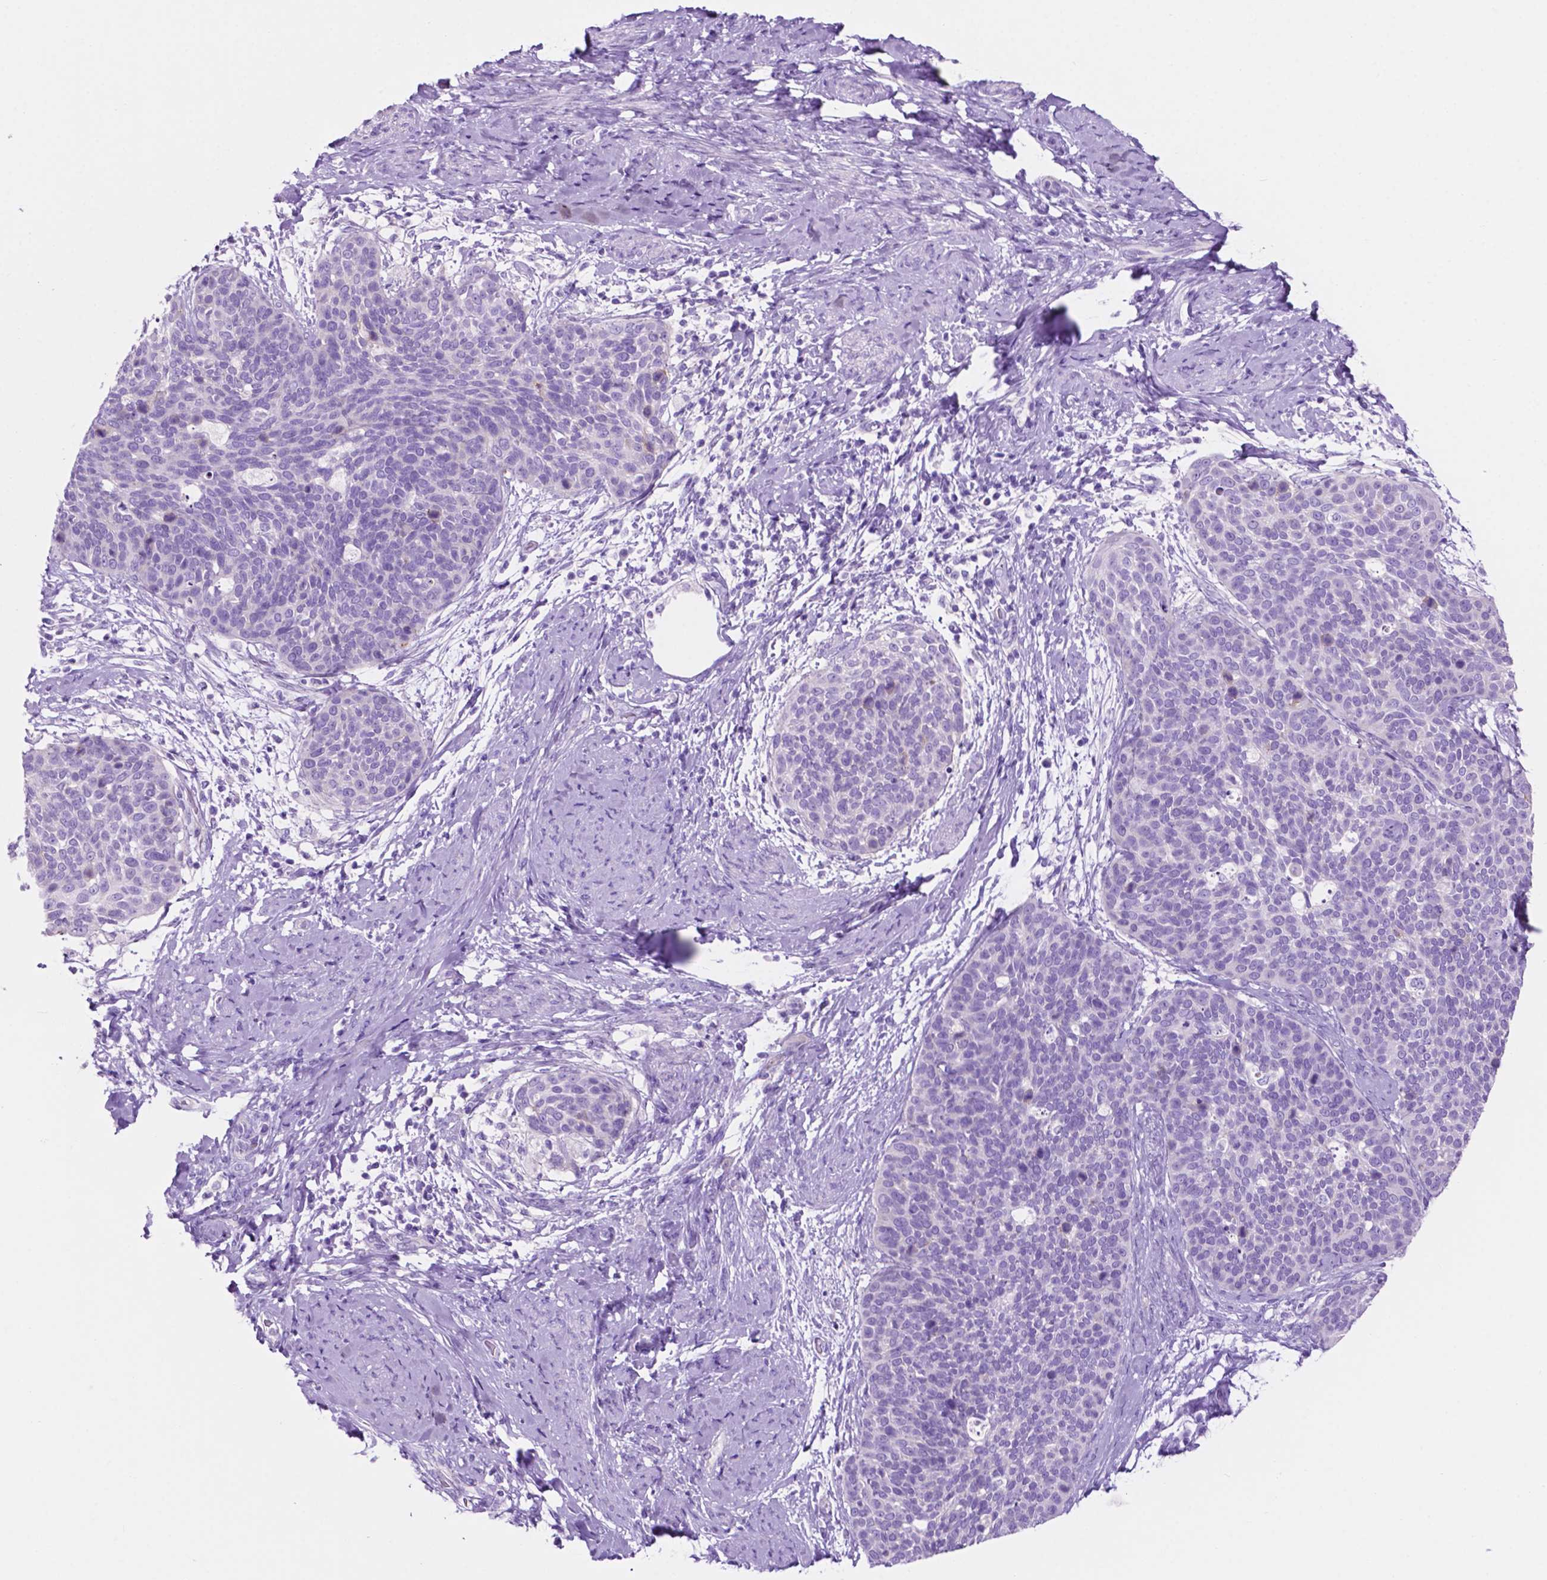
{"staining": {"intensity": "negative", "quantity": "none", "location": "none"}, "tissue": "cervical cancer", "cell_type": "Tumor cells", "image_type": "cancer", "snomed": [{"axis": "morphology", "description": "Squamous cell carcinoma, NOS"}, {"axis": "topography", "description": "Cervix"}], "caption": "Tumor cells are negative for brown protein staining in cervical cancer (squamous cell carcinoma).", "gene": "IGFN1", "patient": {"sex": "female", "age": 69}}